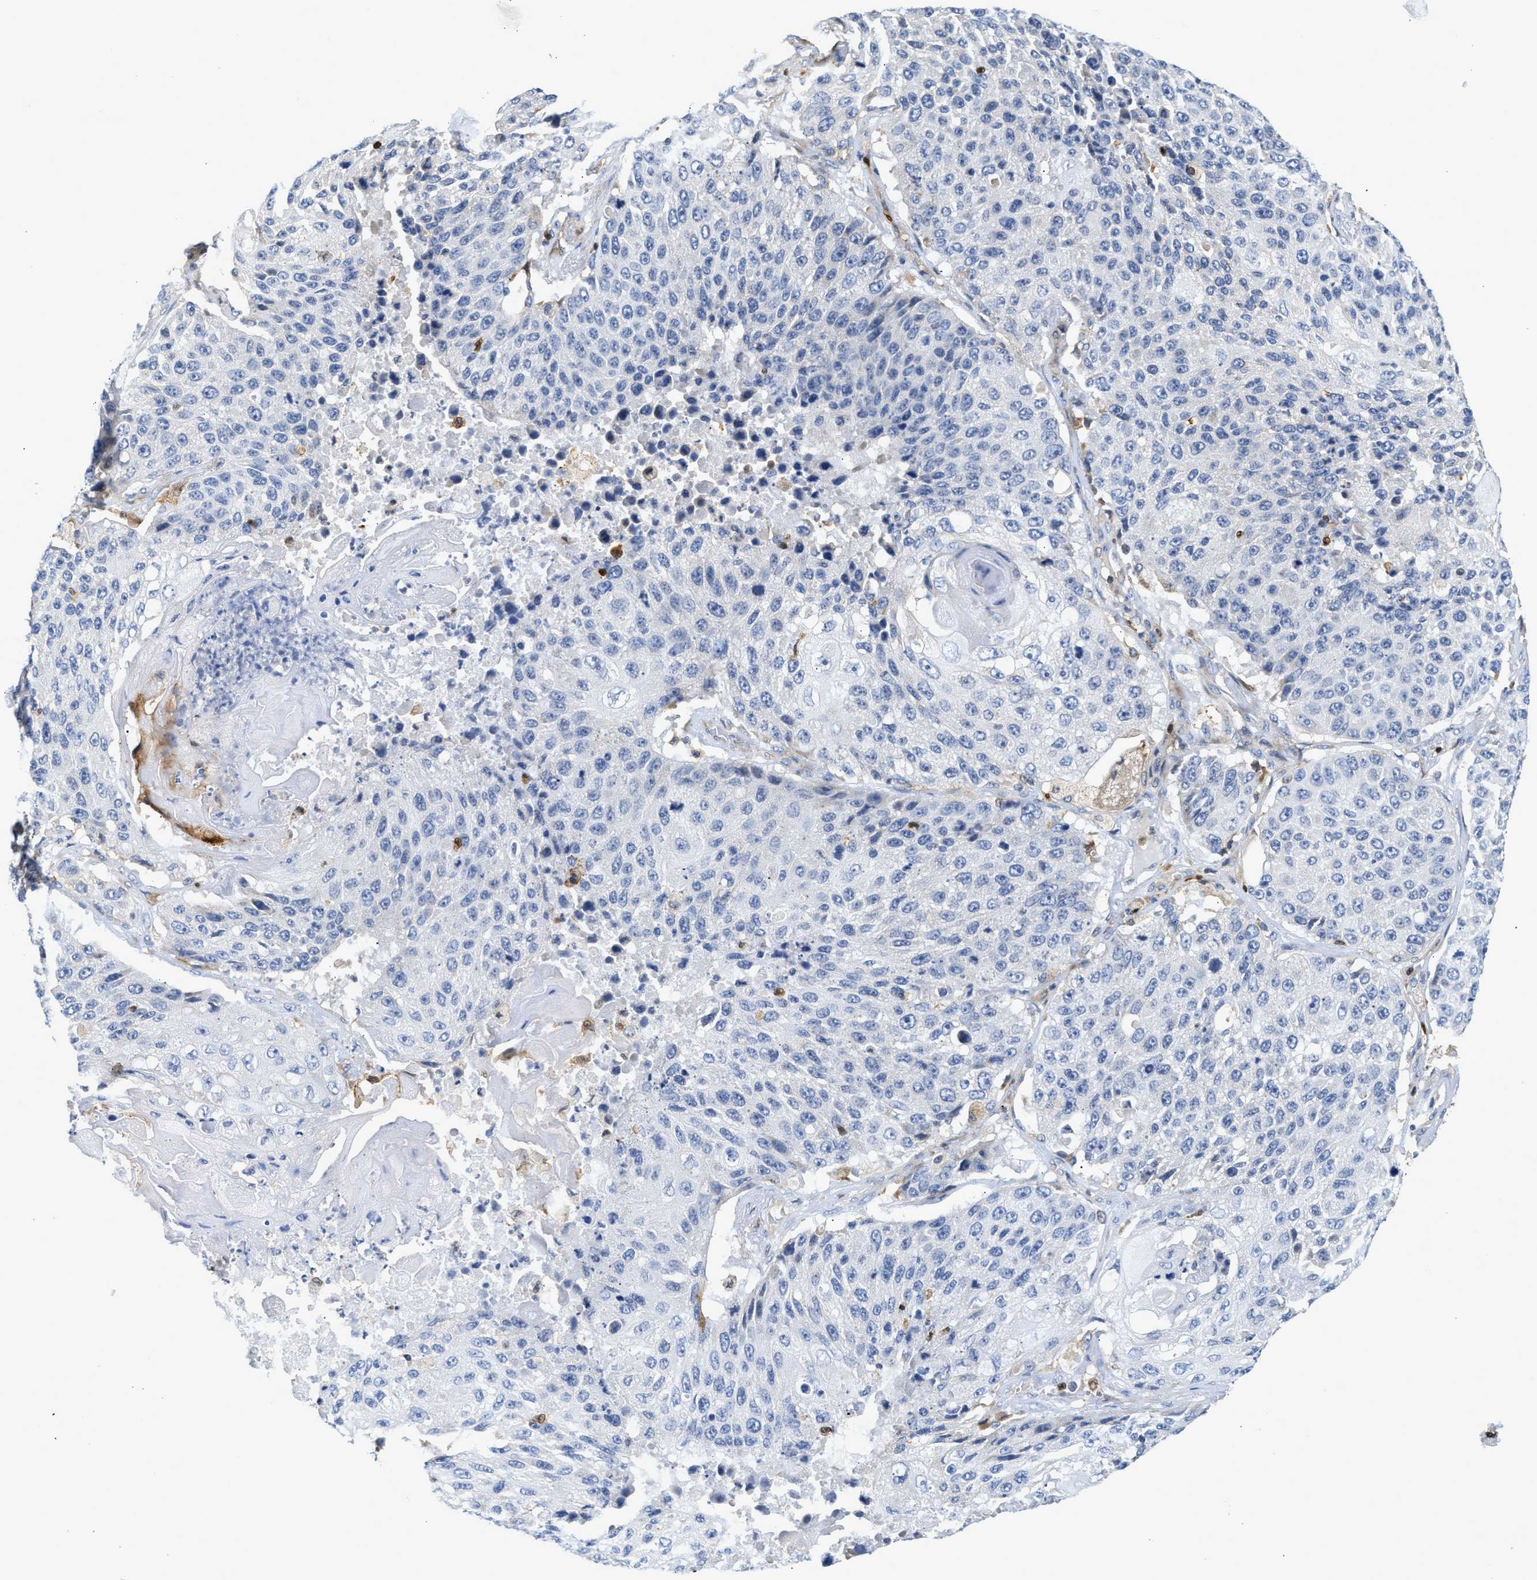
{"staining": {"intensity": "negative", "quantity": "none", "location": "none"}, "tissue": "lung cancer", "cell_type": "Tumor cells", "image_type": "cancer", "snomed": [{"axis": "morphology", "description": "Squamous cell carcinoma, NOS"}, {"axis": "topography", "description": "Lung"}], "caption": "A histopathology image of lung cancer stained for a protein exhibits no brown staining in tumor cells.", "gene": "SLIT2", "patient": {"sex": "male", "age": 61}}